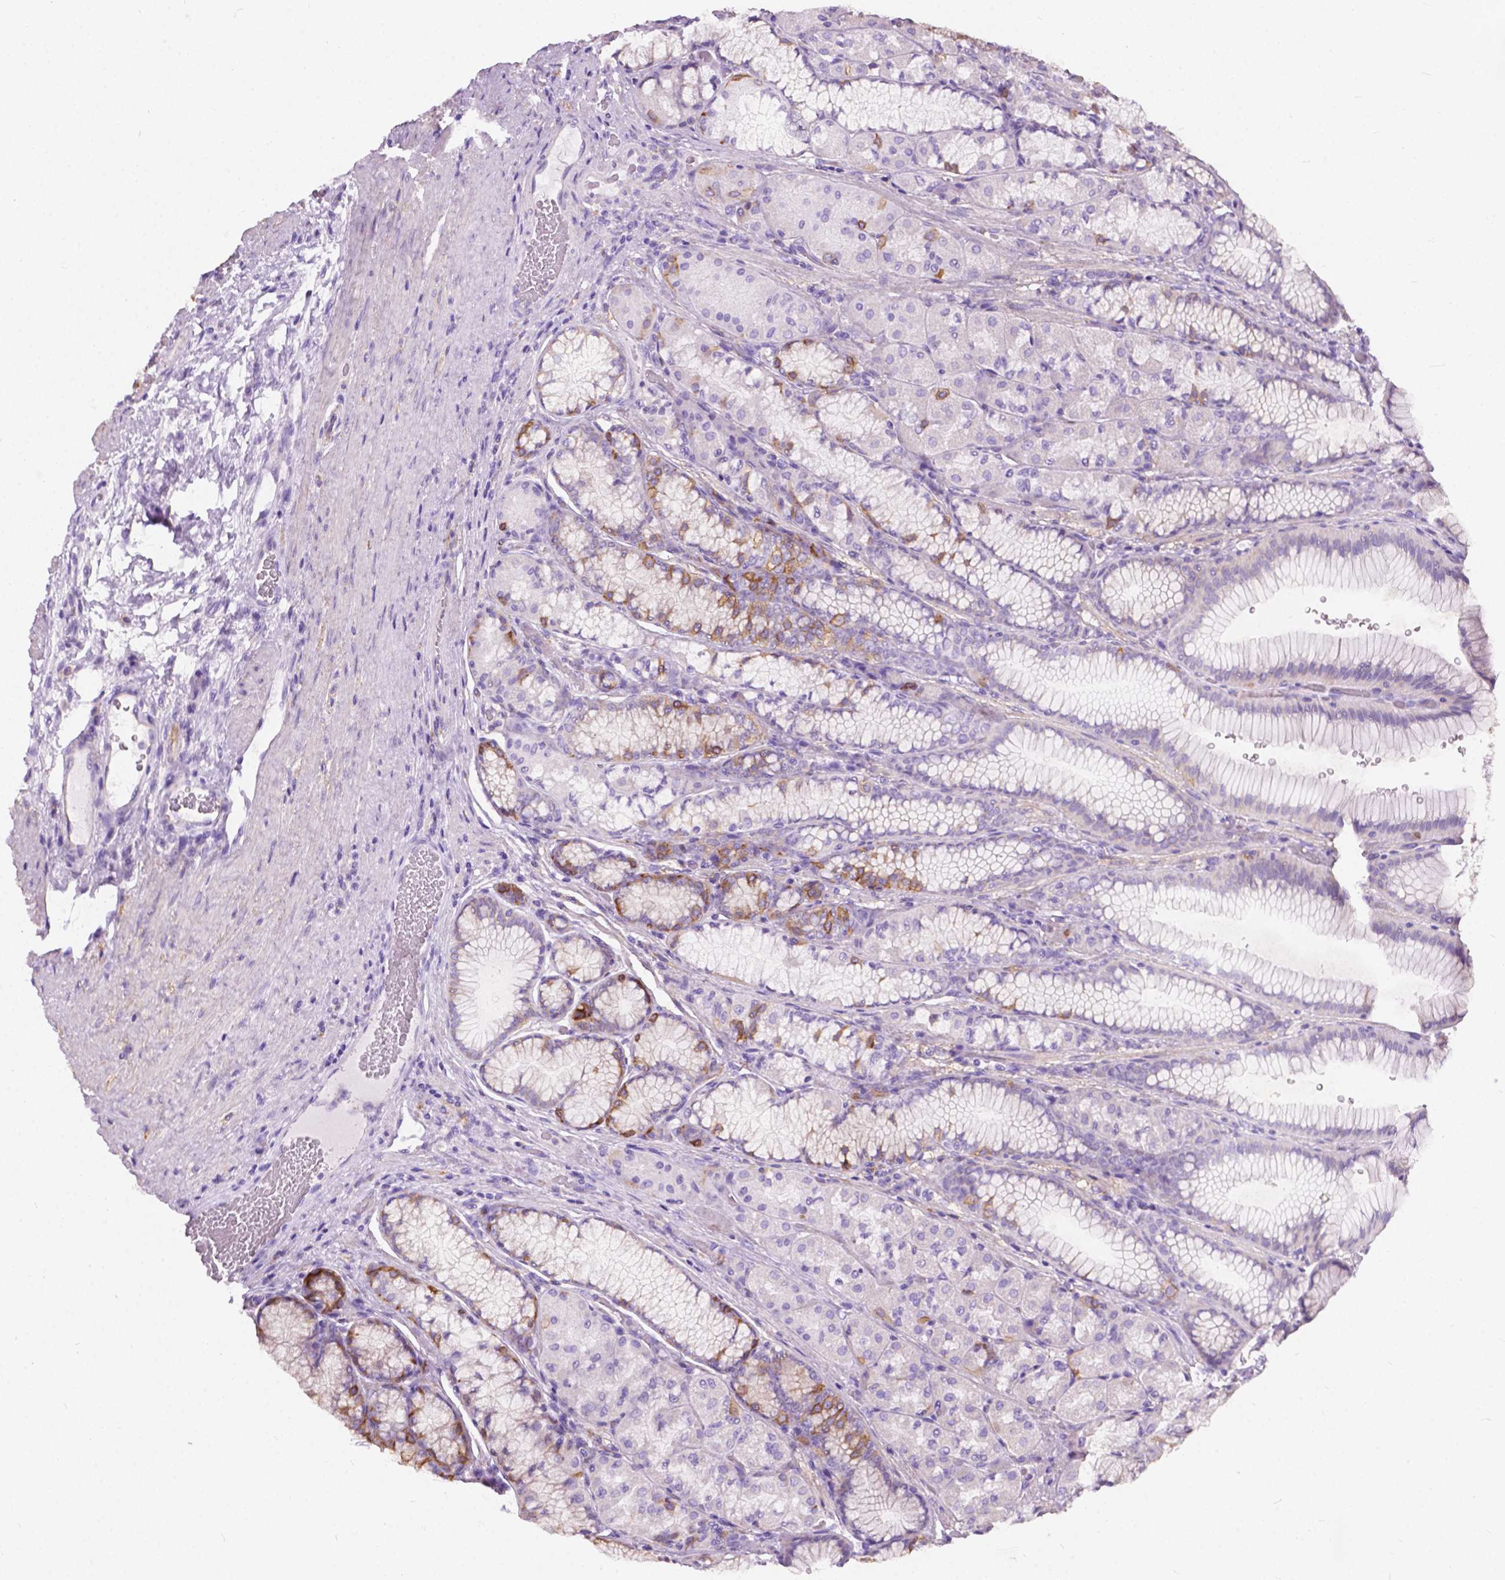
{"staining": {"intensity": "moderate", "quantity": "<25%", "location": "cytoplasmic/membranous"}, "tissue": "stomach", "cell_type": "Glandular cells", "image_type": "normal", "snomed": [{"axis": "morphology", "description": "Normal tissue, NOS"}, {"axis": "morphology", "description": "Adenocarcinoma, NOS"}, {"axis": "morphology", "description": "Adenocarcinoma, High grade"}, {"axis": "topography", "description": "Stomach, upper"}, {"axis": "topography", "description": "Stomach"}], "caption": "Immunohistochemical staining of normal stomach exhibits low levels of moderate cytoplasmic/membranous staining in about <25% of glandular cells. Nuclei are stained in blue.", "gene": "GNAO1", "patient": {"sex": "female", "age": 65}}